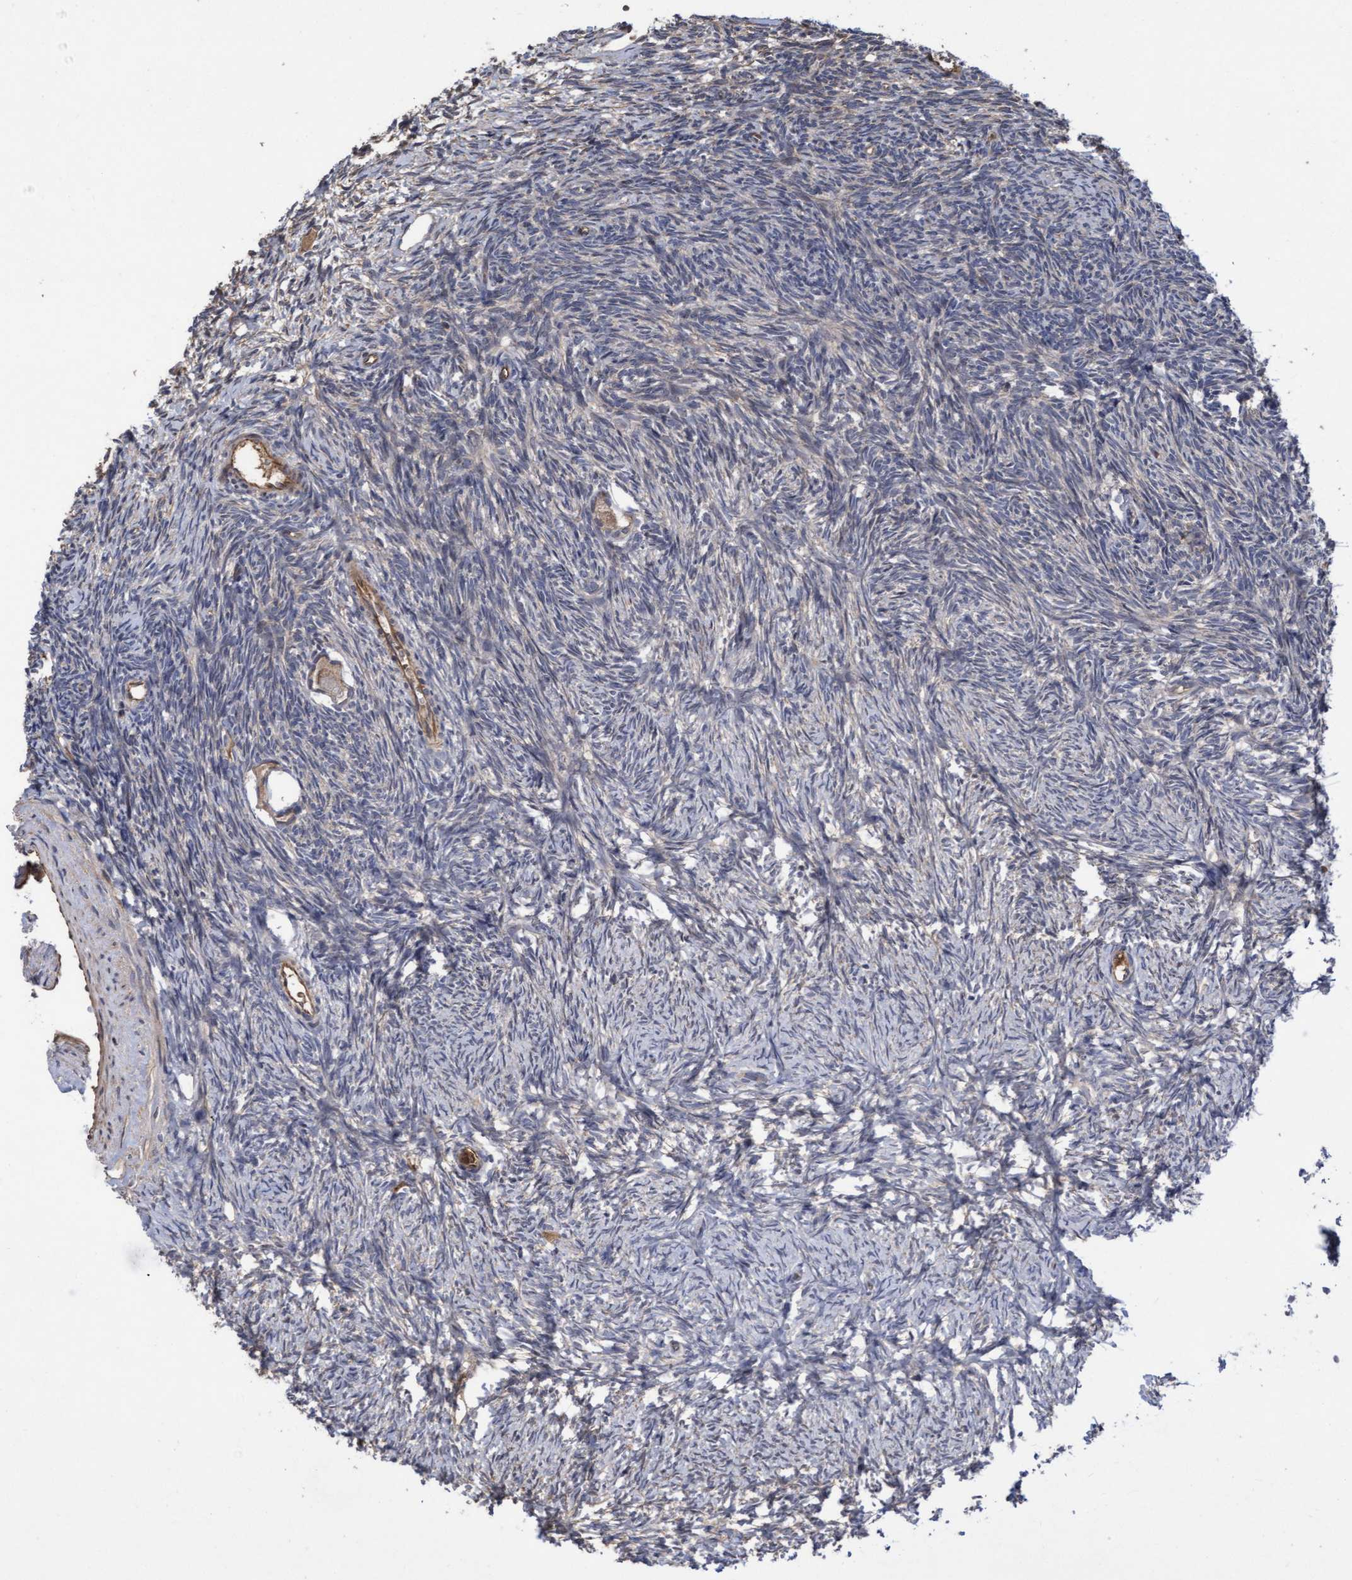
{"staining": {"intensity": "weak", "quantity": "25%-75%", "location": "cytoplasmic/membranous"}, "tissue": "ovary", "cell_type": "Follicle cells", "image_type": "normal", "snomed": [{"axis": "morphology", "description": "Normal tissue, NOS"}, {"axis": "topography", "description": "Ovary"}], "caption": "Unremarkable ovary displays weak cytoplasmic/membranous staining in approximately 25%-75% of follicle cells.", "gene": "COBL", "patient": {"sex": "female", "age": 34}}